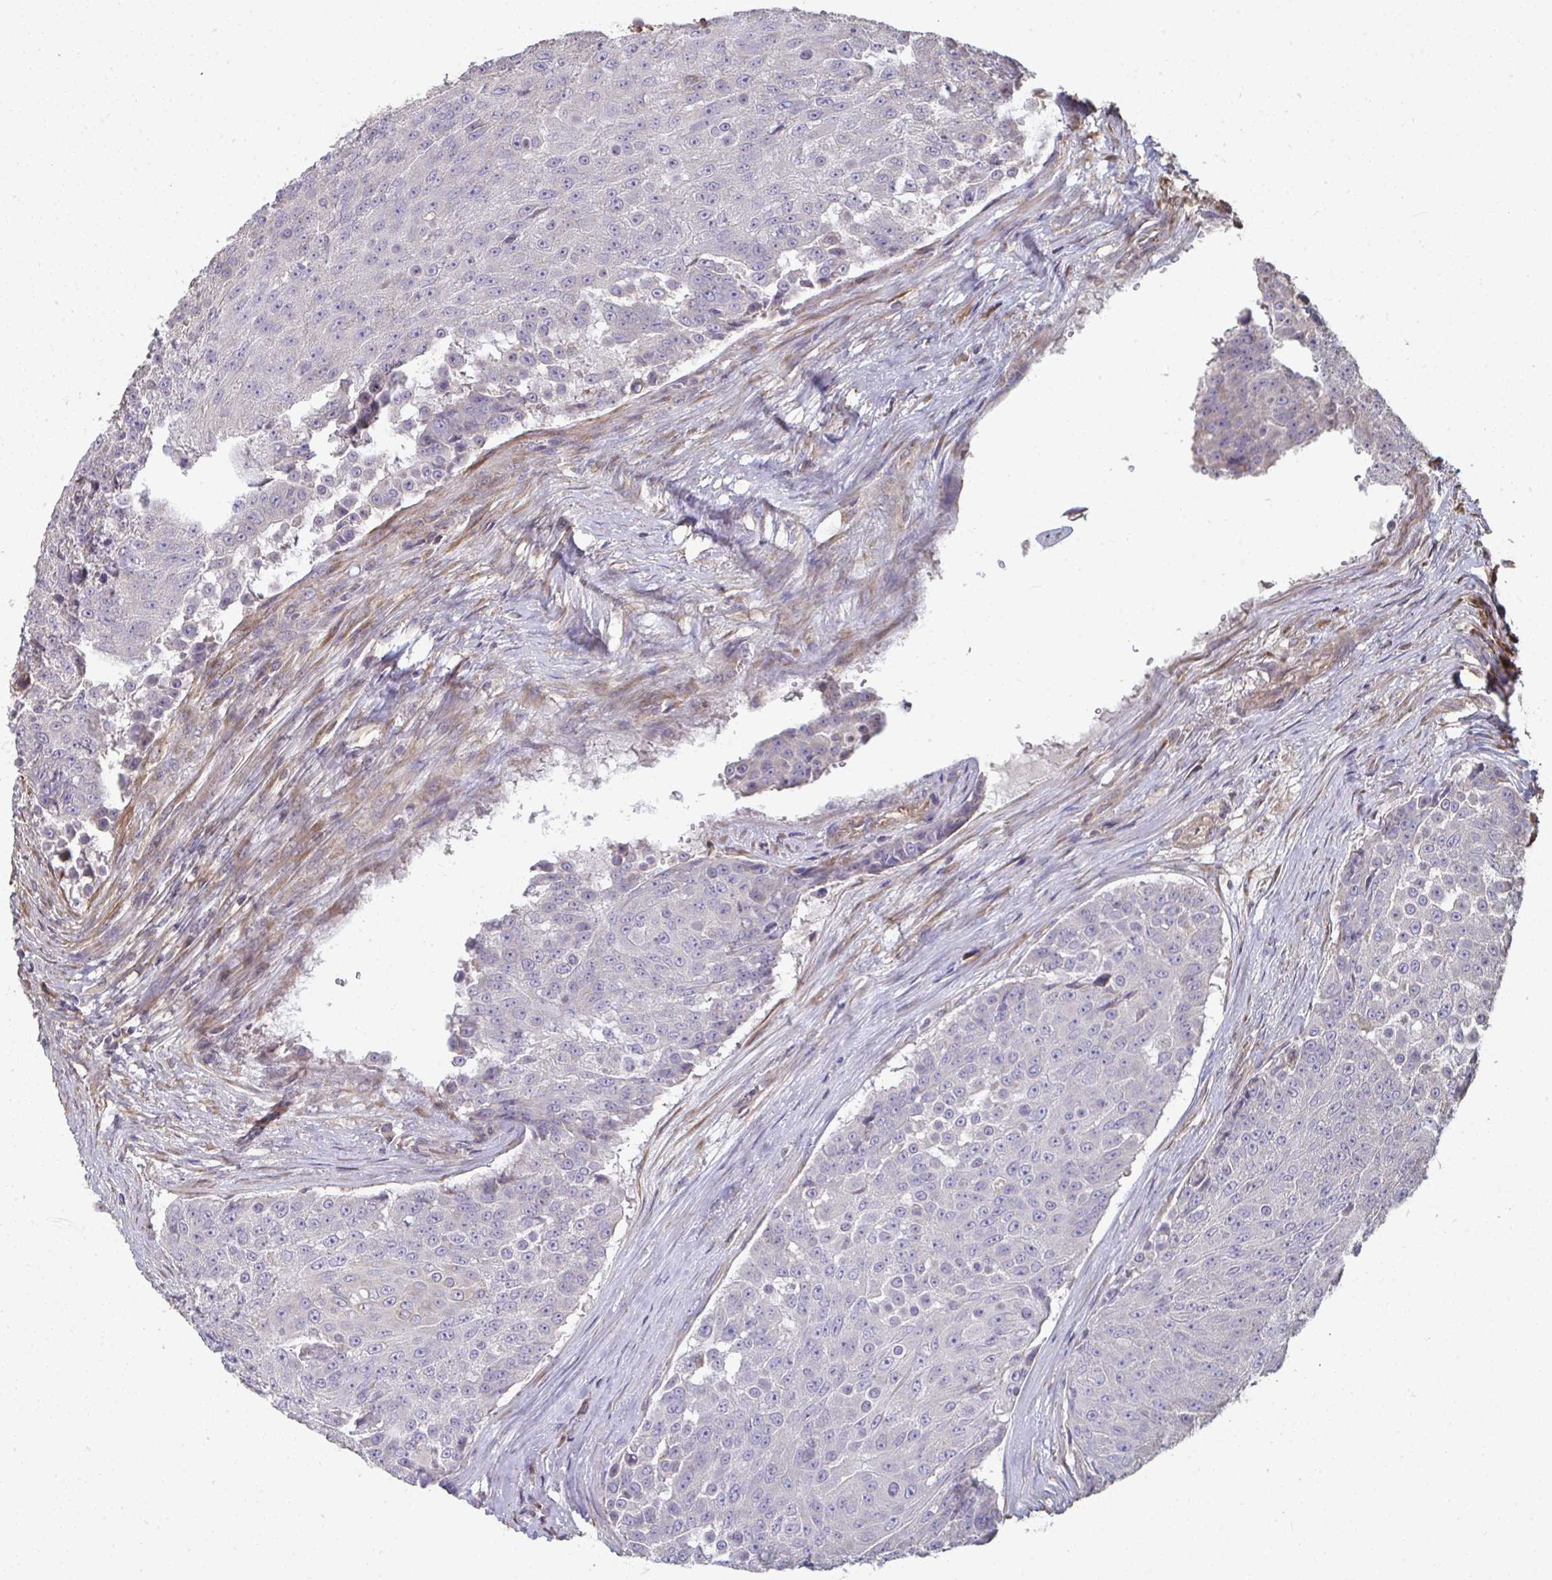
{"staining": {"intensity": "negative", "quantity": "none", "location": "none"}, "tissue": "urothelial cancer", "cell_type": "Tumor cells", "image_type": "cancer", "snomed": [{"axis": "morphology", "description": "Urothelial carcinoma, High grade"}, {"axis": "topography", "description": "Urinary bladder"}], "caption": "Histopathology image shows no significant protein positivity in tumor cells of urothelial cancer.", "gene": "ZFYVE28", "patient": {"sex": "female", "age": 63}}